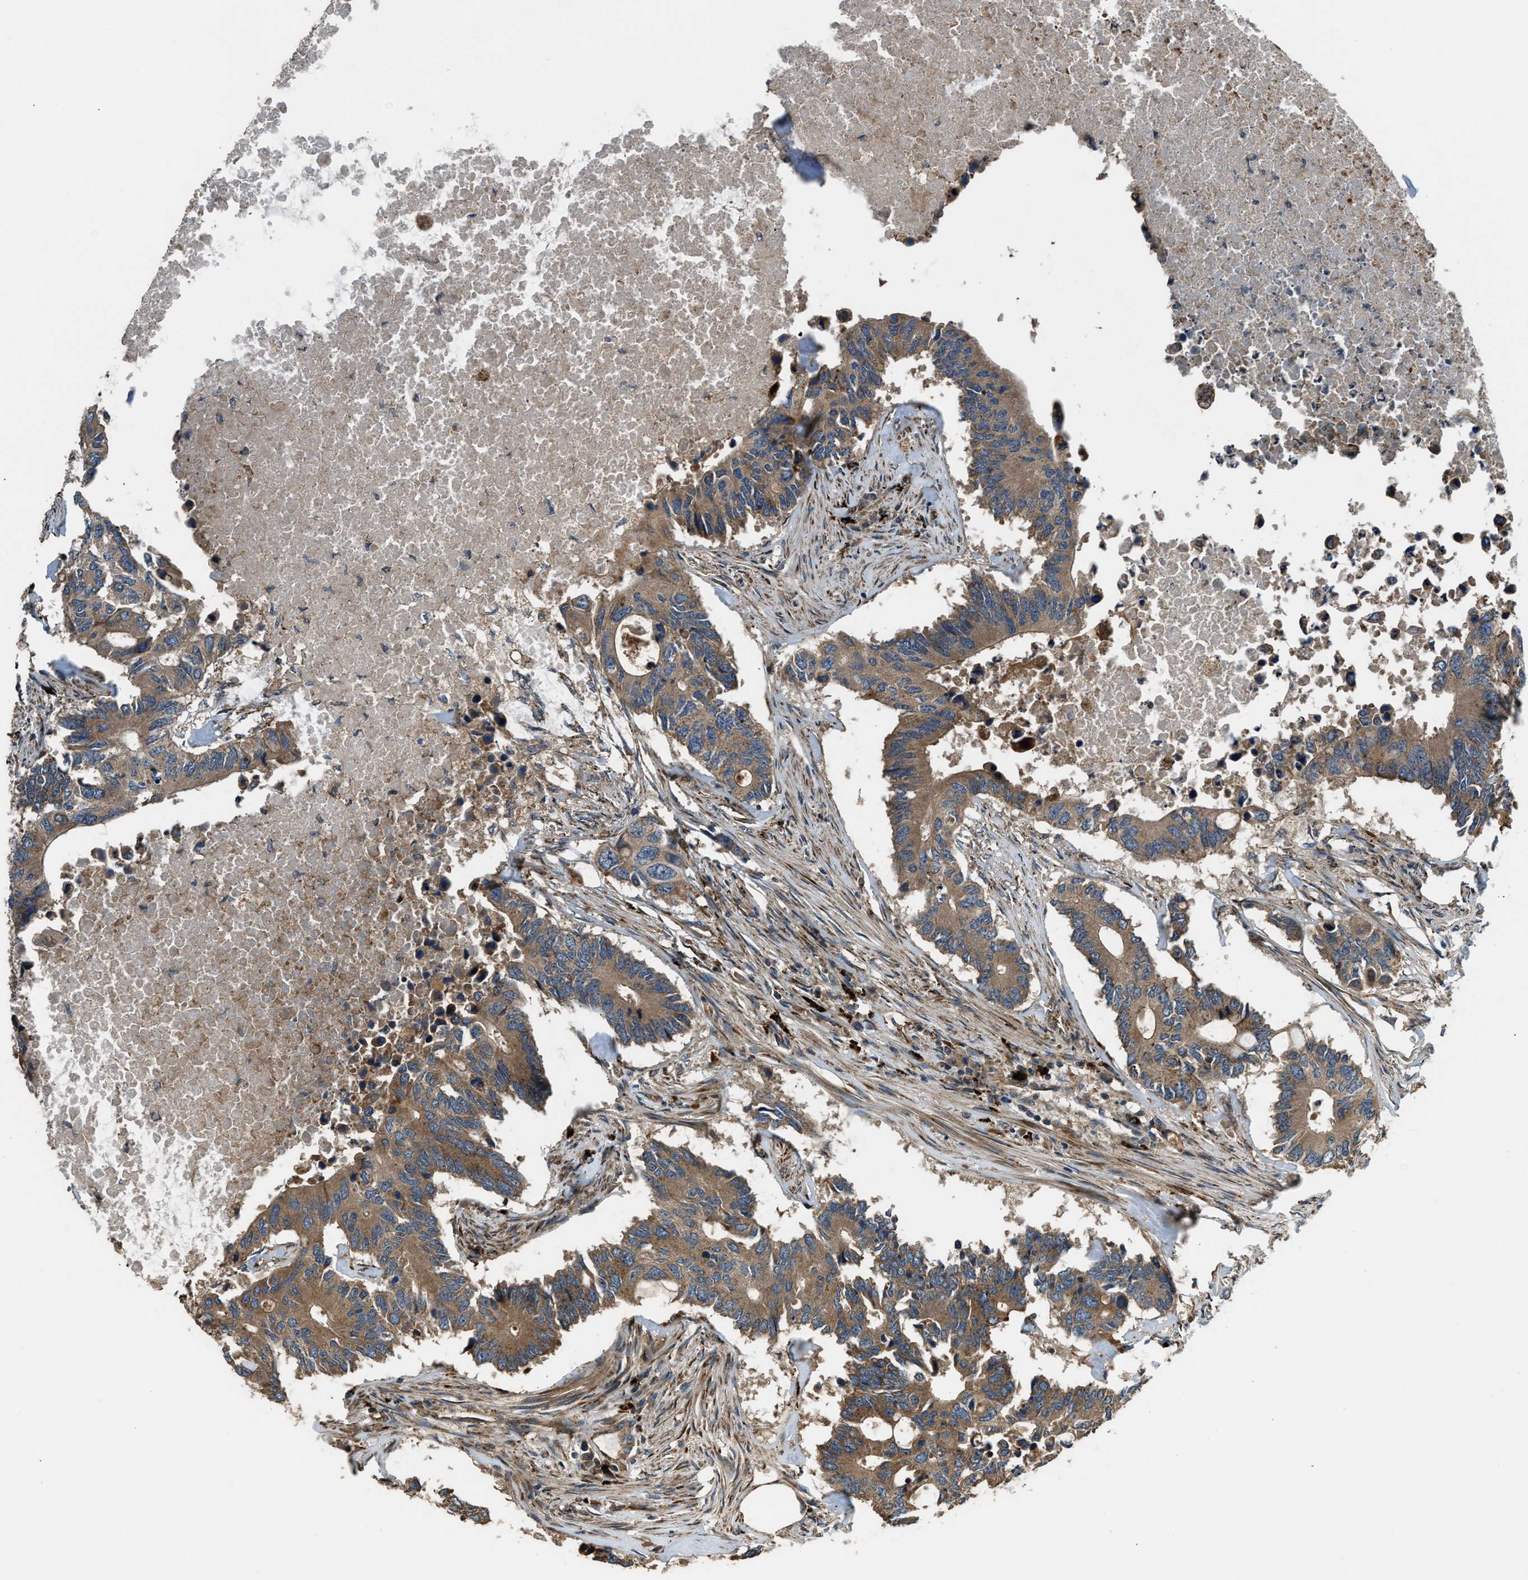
{"staining": {"intensity": "moderate", "quantity": ">75%", "location": "cytoplasmic/membranous"}, "tissue": "colorectal cancer", "cell_type": "Tumor cells", "image_type": "cancer", "snomed": [{"axis": "morphology", "description": "Adenocarcinoma, NOS"}, {"axis": "topography", "description": "Colon"}], "caption": "A micrograph of colorectal cancer (adenocarcinoma) stained for a protein displays moderate cytoplasmic/membranous brown staining in tumor cells.", "gene": "GGH", "patient": {"sex": "male", "age": 71}}